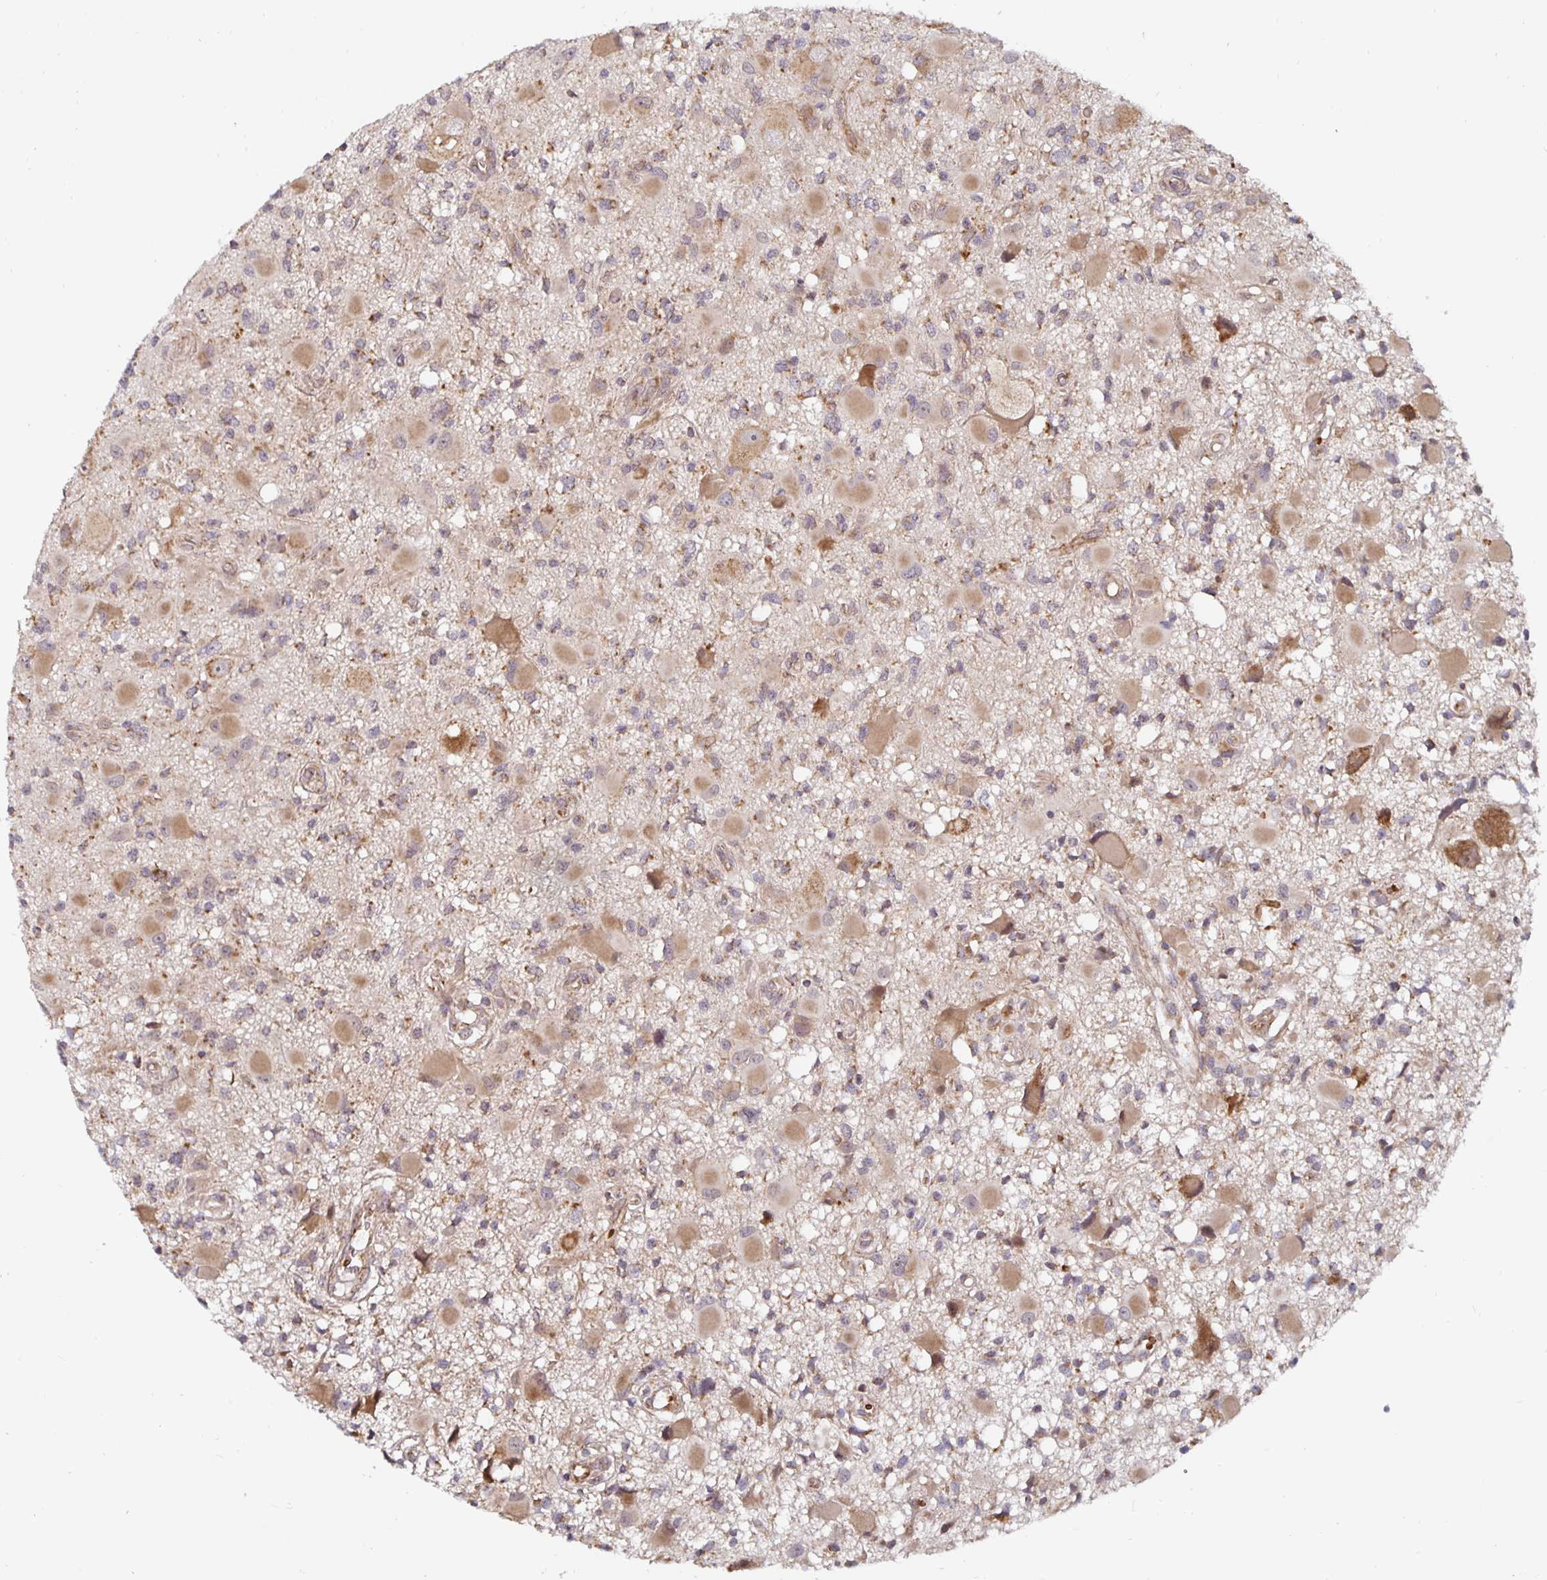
{"staining": {"intensity": "moderate", "quantity": "25%-75%", "location": "cytoplasmic/membranous"}, "tissue": "glioma", "cell_type": "Tumor cells", "image_type": "cancer", "snomed": [{"axis": "morphology", "description": "Glioma, malignant, High grade"}, {"axis": "topography", "description": "Brain"}], "caption": "Moderate cytoplasmic/membranous expression is appreciated in about 25%-75% of tumor cells in malignant glioma (high-grade). Ihc stains the protein in brown and the nuclei are stained blue.", "gene": "MRPL28", "patient": {"sex": "male", "age": 54}}